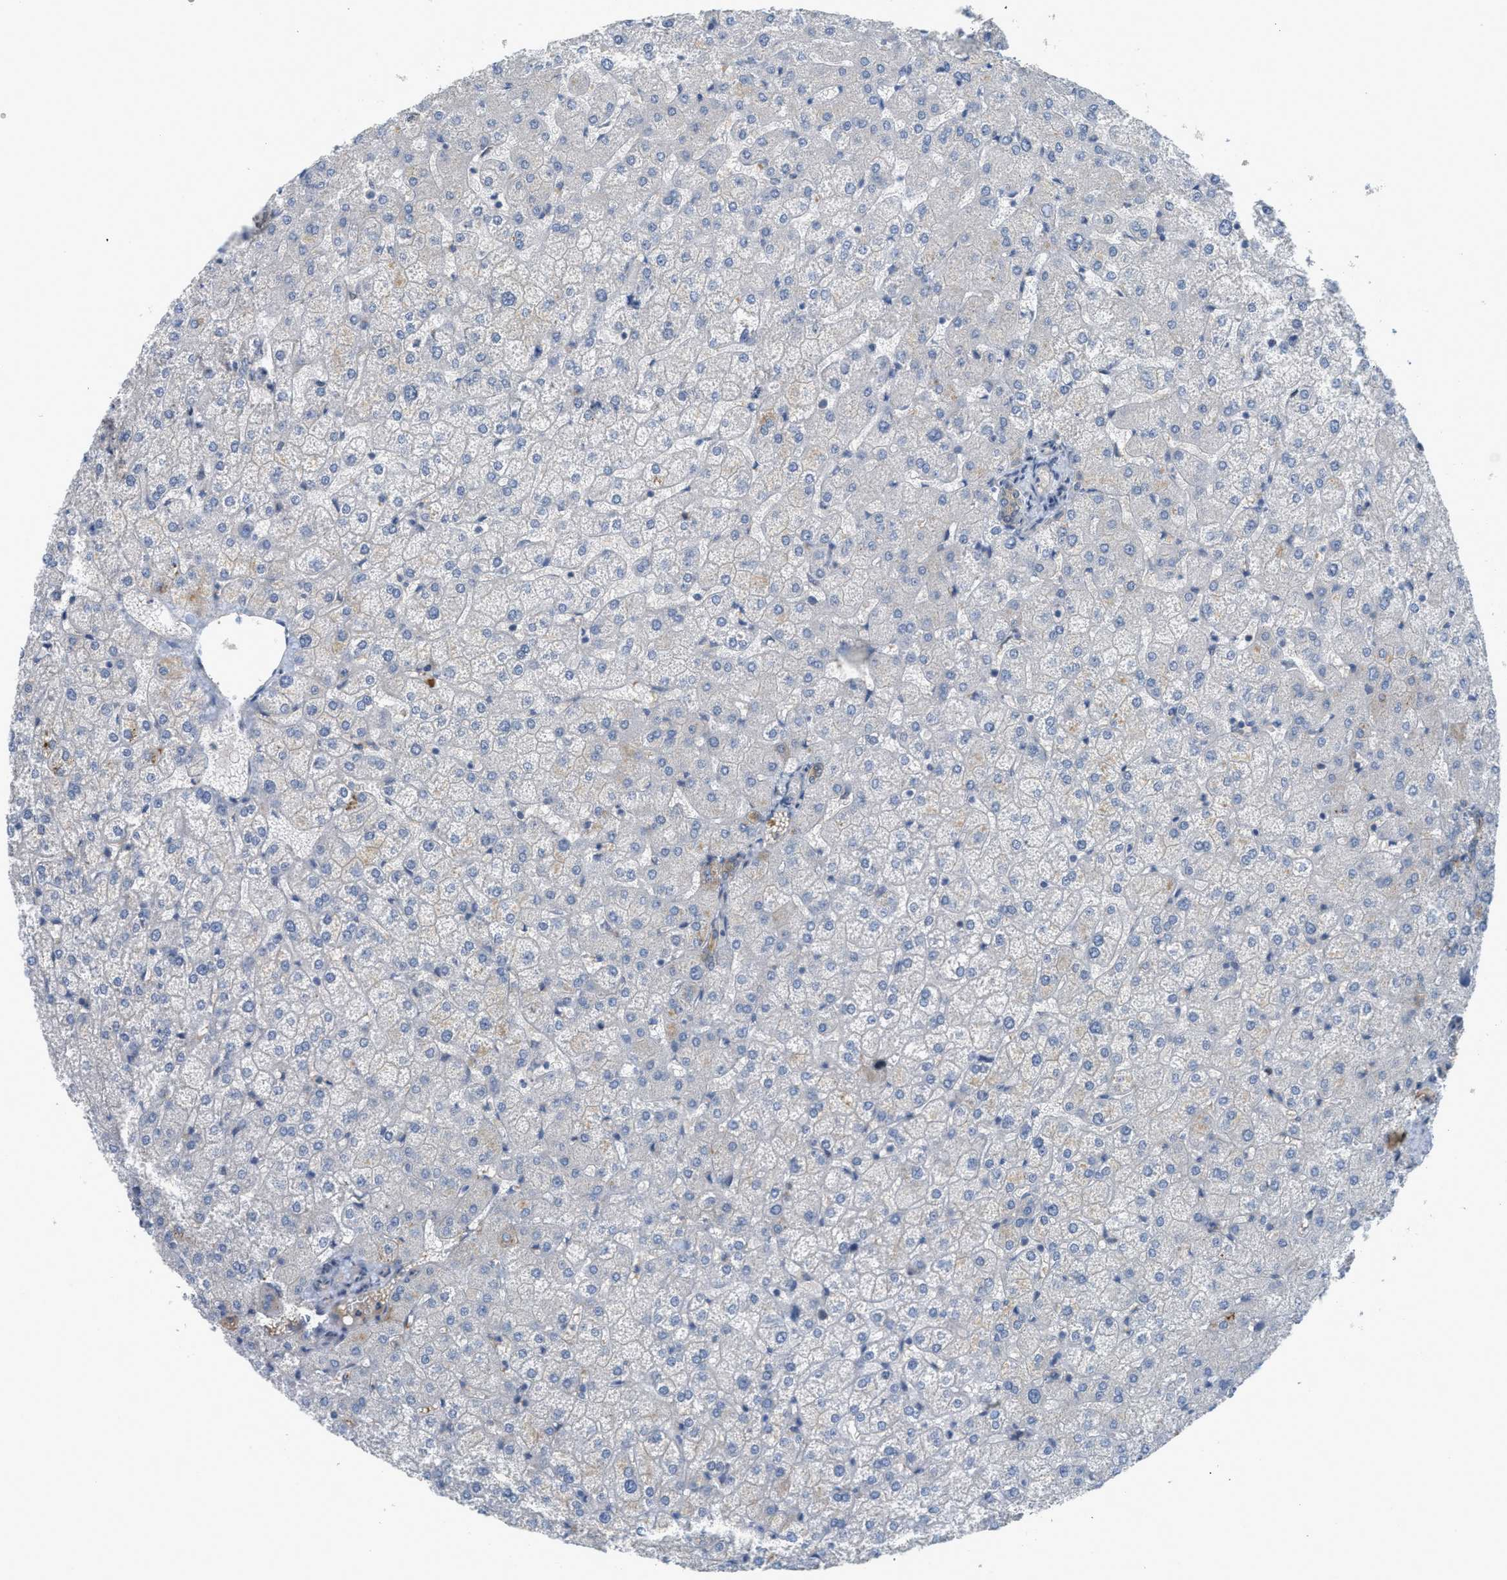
{"staining": {"intensity": "weak", "quantity": ">75%", "location": "cytoplasmic/membranous"}, "tissue": "liver", "cell_type": "Cholangiocytes", "image_type": "normal", "snomed": [{"axis": "morphology", "description": "Normal tissue, NOS"}, {"axis": "topography", "description": "Liver"}], "caption": "Brown immunohistochemical staining in normal liver demonstrates weak cytoplasmic/membranous staining in approximately >75% of cholangiocytes. (IHC, brightfield microscopy, high magnification).", "gene": "TNFAIP1", "patient": {"sex": "female", "age": 32}}